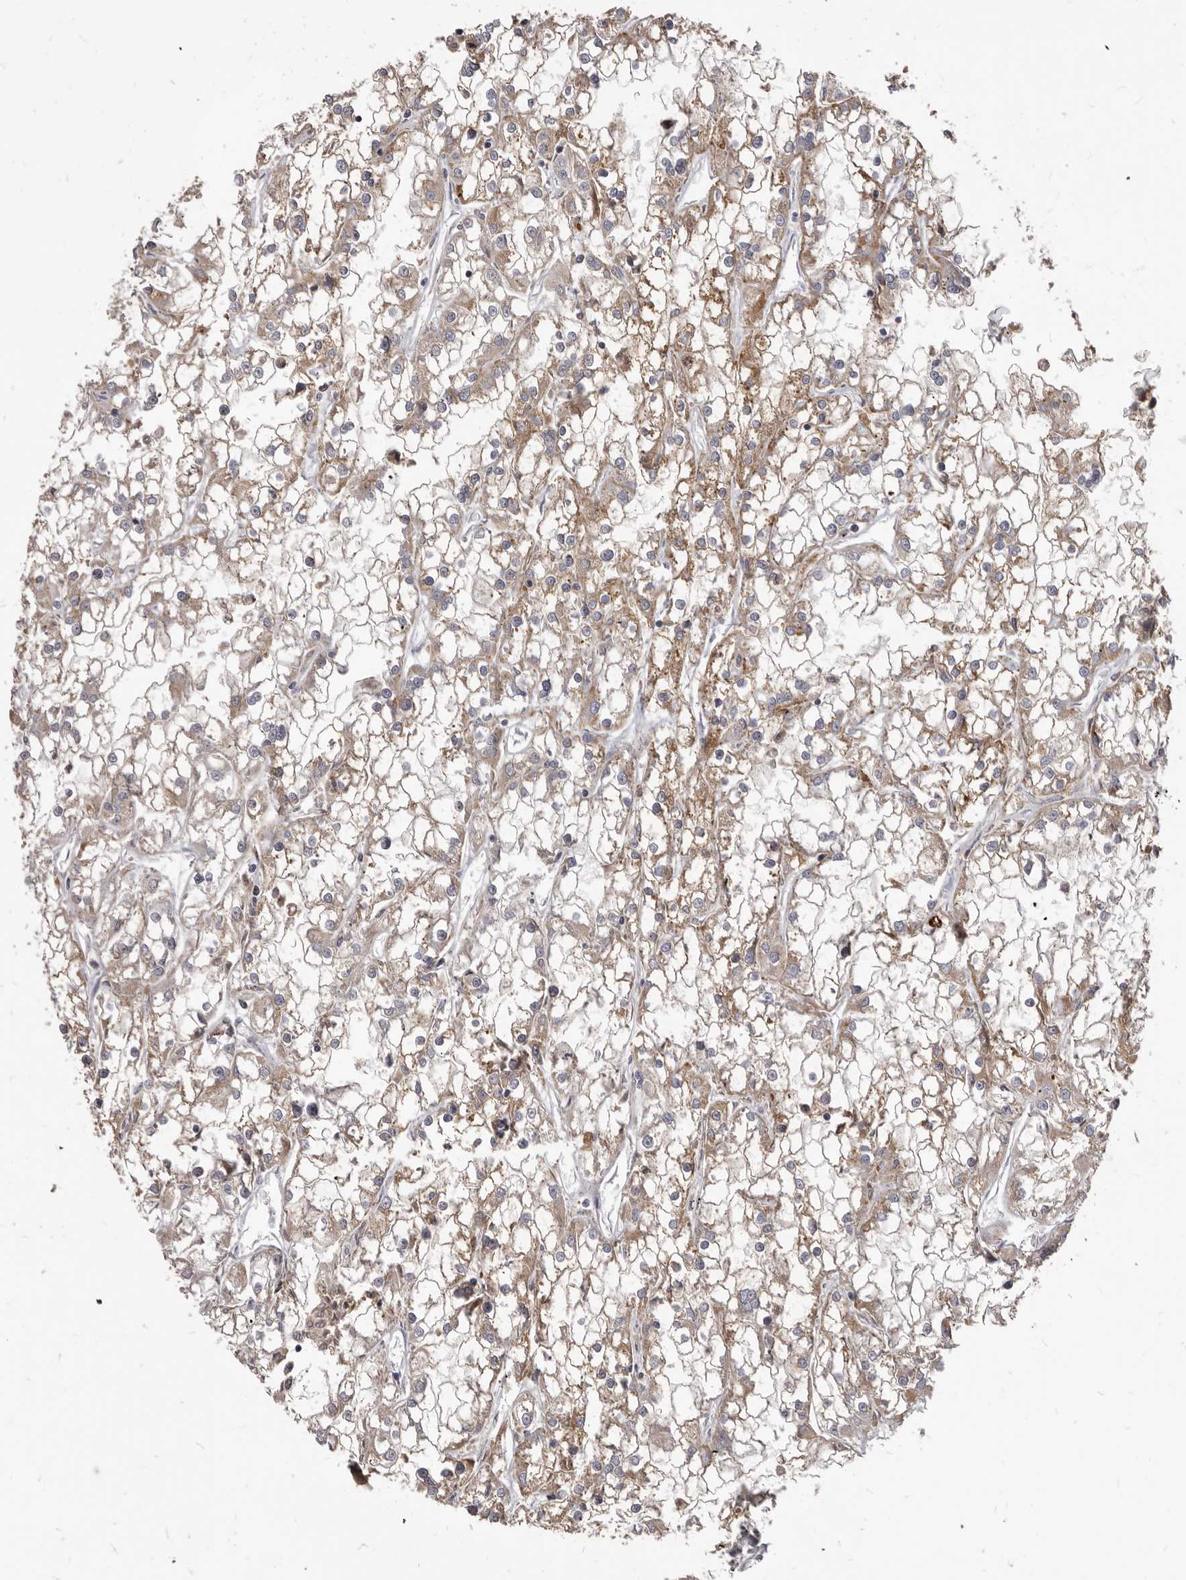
{"staining": {"intensity": "weak", "quantity": ">75%", "location": "cytoplasmic/membranous"}, "tissue": "renal cancer", "cell_type": "Tumor cells", "image_type": "cancer", "snomed": [{"axis": "morphology", "description": "Adenocarcinoma, NOS"}, {"axis": "topography", "description": "Kidney"}], "caption": "There is low levels of weak cytoplasmic/membranous staining in tumor cells of renal cancer (adenocarcinoma), as demonstrated by immunohistochemical staining (brown color).", "gene": "PI4K2A", "patient": {"sex": "female", "age": 52}}